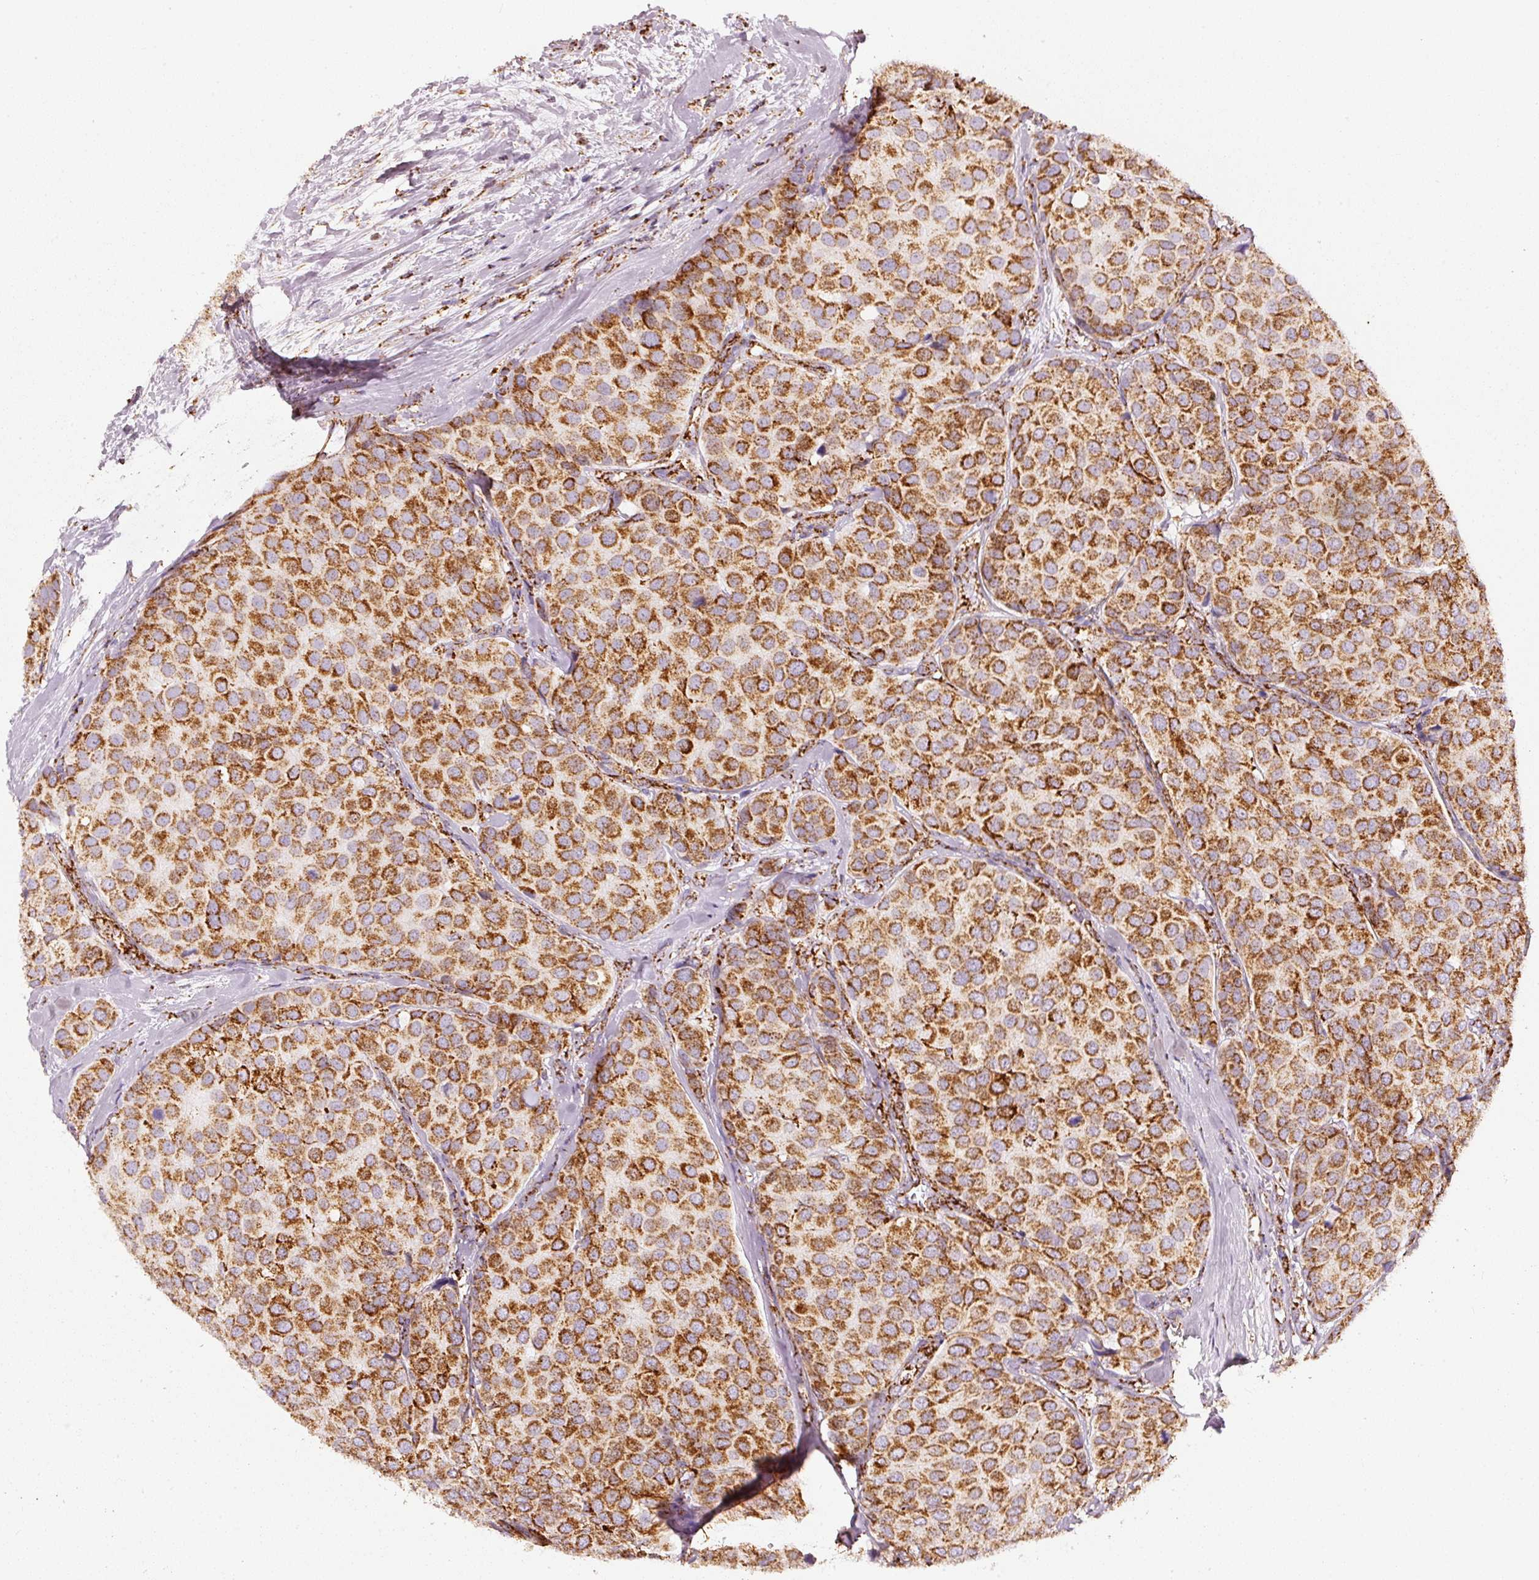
{"staining": {"intensity": "strong", "quantity": ">75%", "location": "cytoplasmic/membranous"}, "tissue": "breast cancer", "cell_type": "Tumor cells", "image_type": "cancer", "snomed": [{"axis": "morphology", "description": "Duct carcinoma"}, {"axis": "topography", "description": "Breast"}], "caption": "Protein staining of breast cancer tissue demonstrates strong cytoplasmic/membranous positivity in approximately >75% of tumor cells.", "gene": "MT-CO2", "patient": {"sex": "female", "age": 70}}